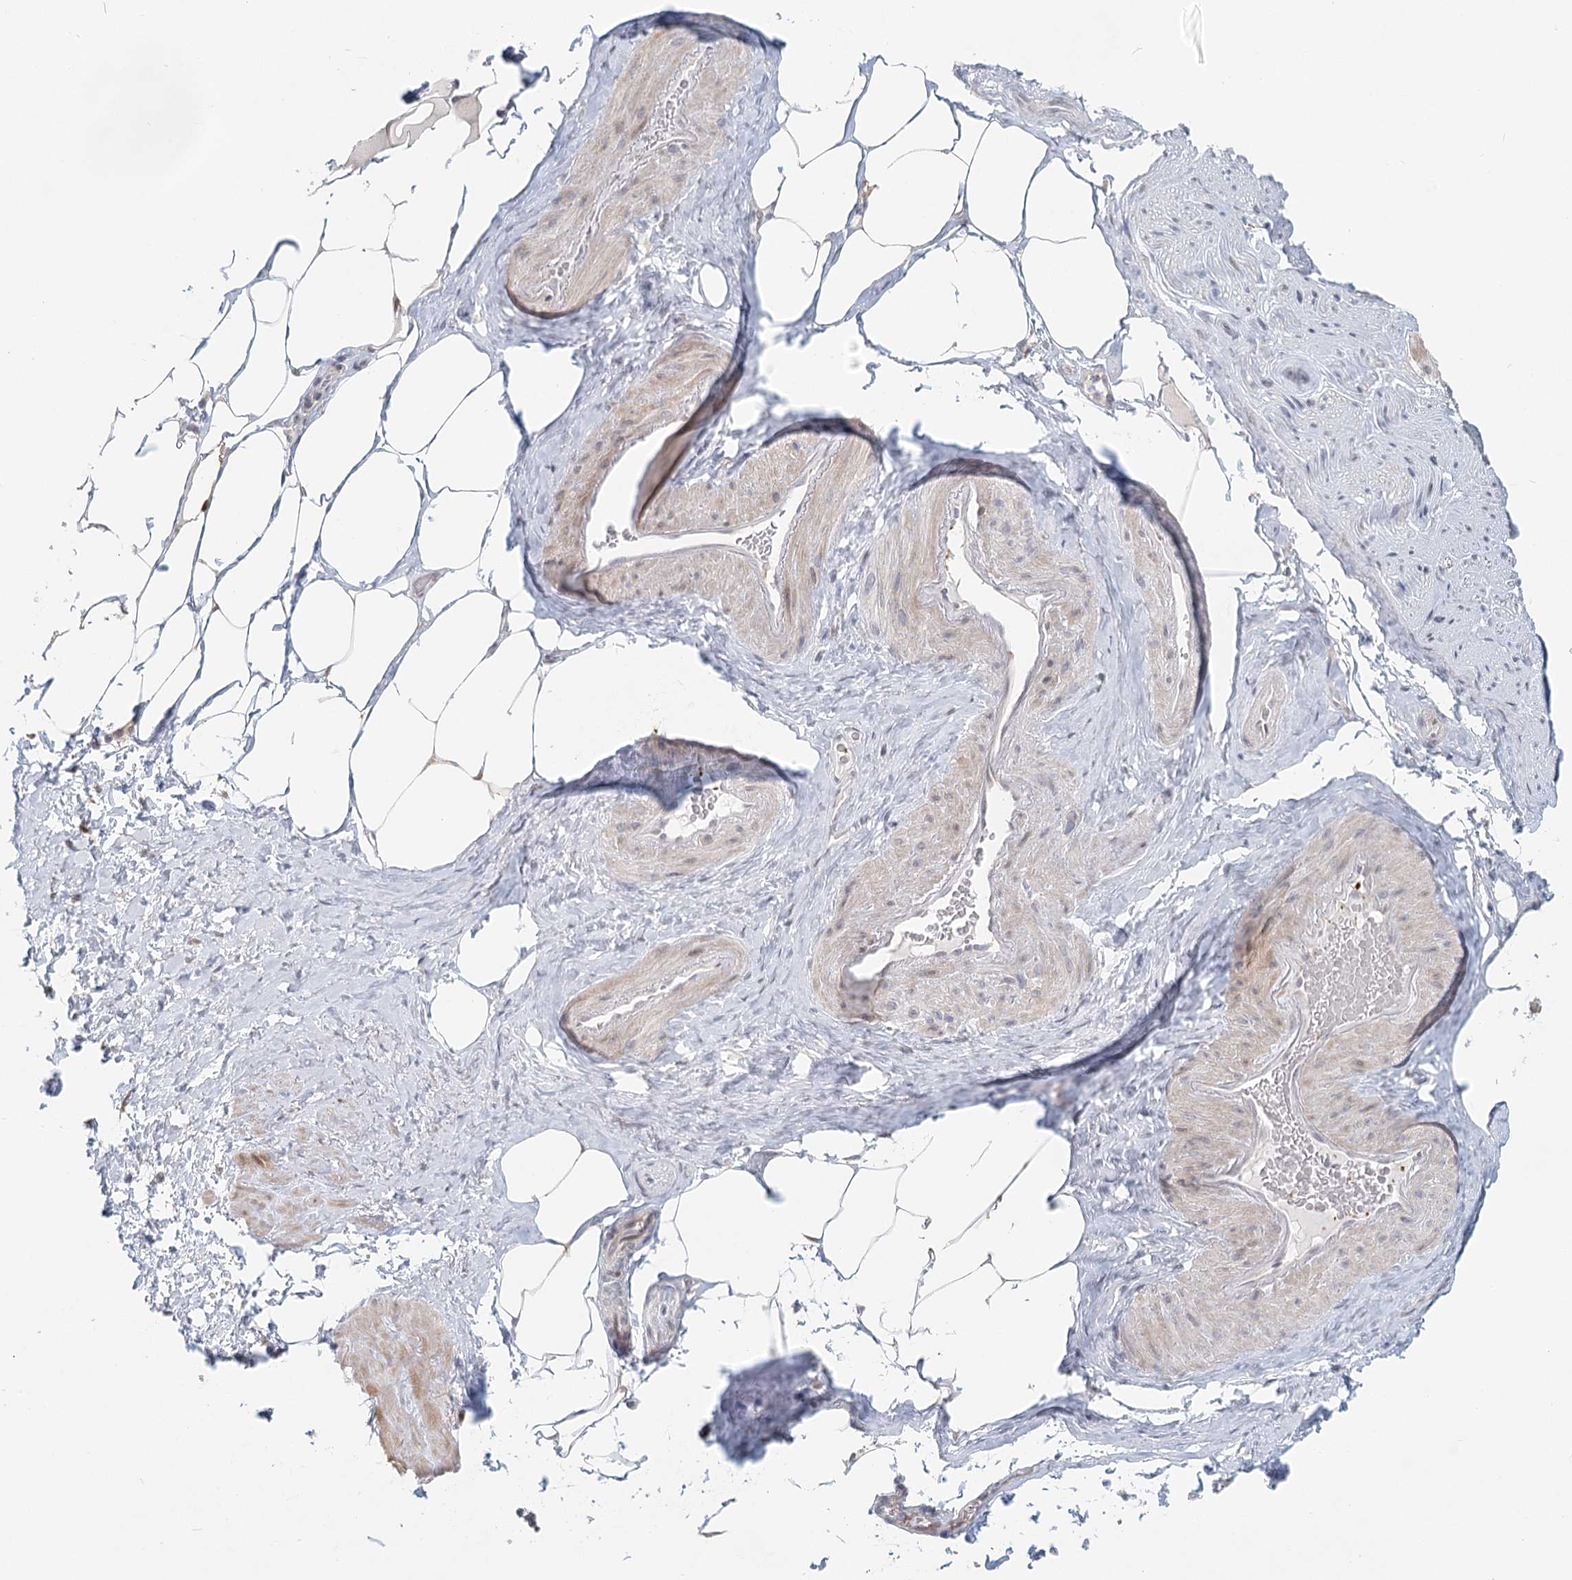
{"staining": {"intensity": "negative", "quantity": "none", "location": "none"}, "tissue": "adipose tissue", "cell_type": "Adipocytes", "image_type": "normal", "snomed": [{"axis": "morphology", "description": "Normal tissue, NOS"}, {"axis": "morphology", "description": "Adenocarcinoma, Low grade"}, {"axis": "topography", "description": "Prostate"}, {"axis": "topography", "description": "Peripheral nerve tissue"}], "caption": "Protein analysis of normal adipose tissue displays no significant positivity in adipocytes.", "gene": "BNIP5", "patient": {"sex": "male", "age": 63}}